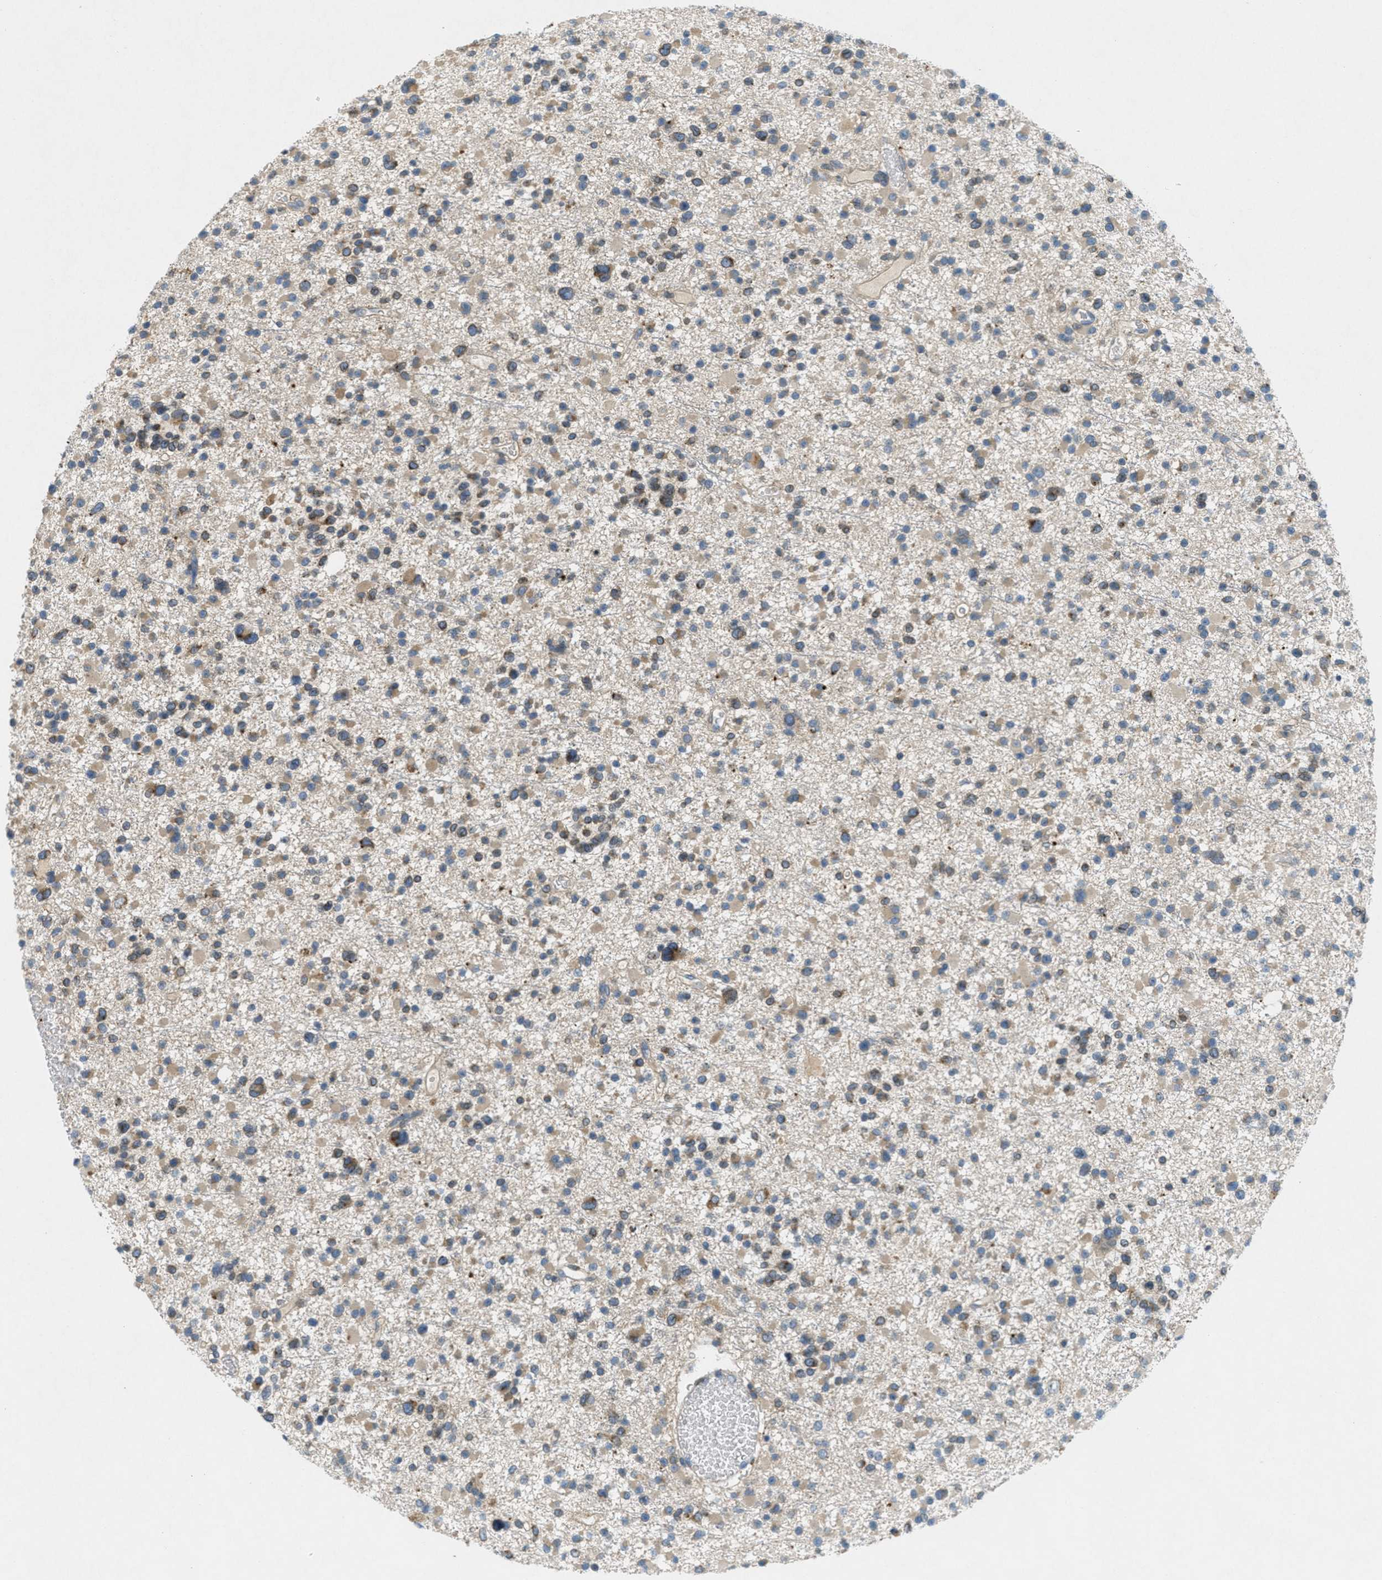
{"staining": {"intensity": "moderate", "quantity": ">75%", "location": "cytoplasmic/membranous"}, "tissue": "glioma", "cell_type": "Tumor cells", "image_type": "cancer", "snomed": [{"axis": "morphology", "description": "Glioma, malignant, Low grade"}, {"axis": "topography", "description": "Brain"}], "caption": "Glioma tissue displays moderate cytoplasmic/membranous staining in approximately >75% of tumor cells, visualized by immunohistochemistry.", "gene": "SIGMAR1", "patient": {"sex": "female", "age": 22}}